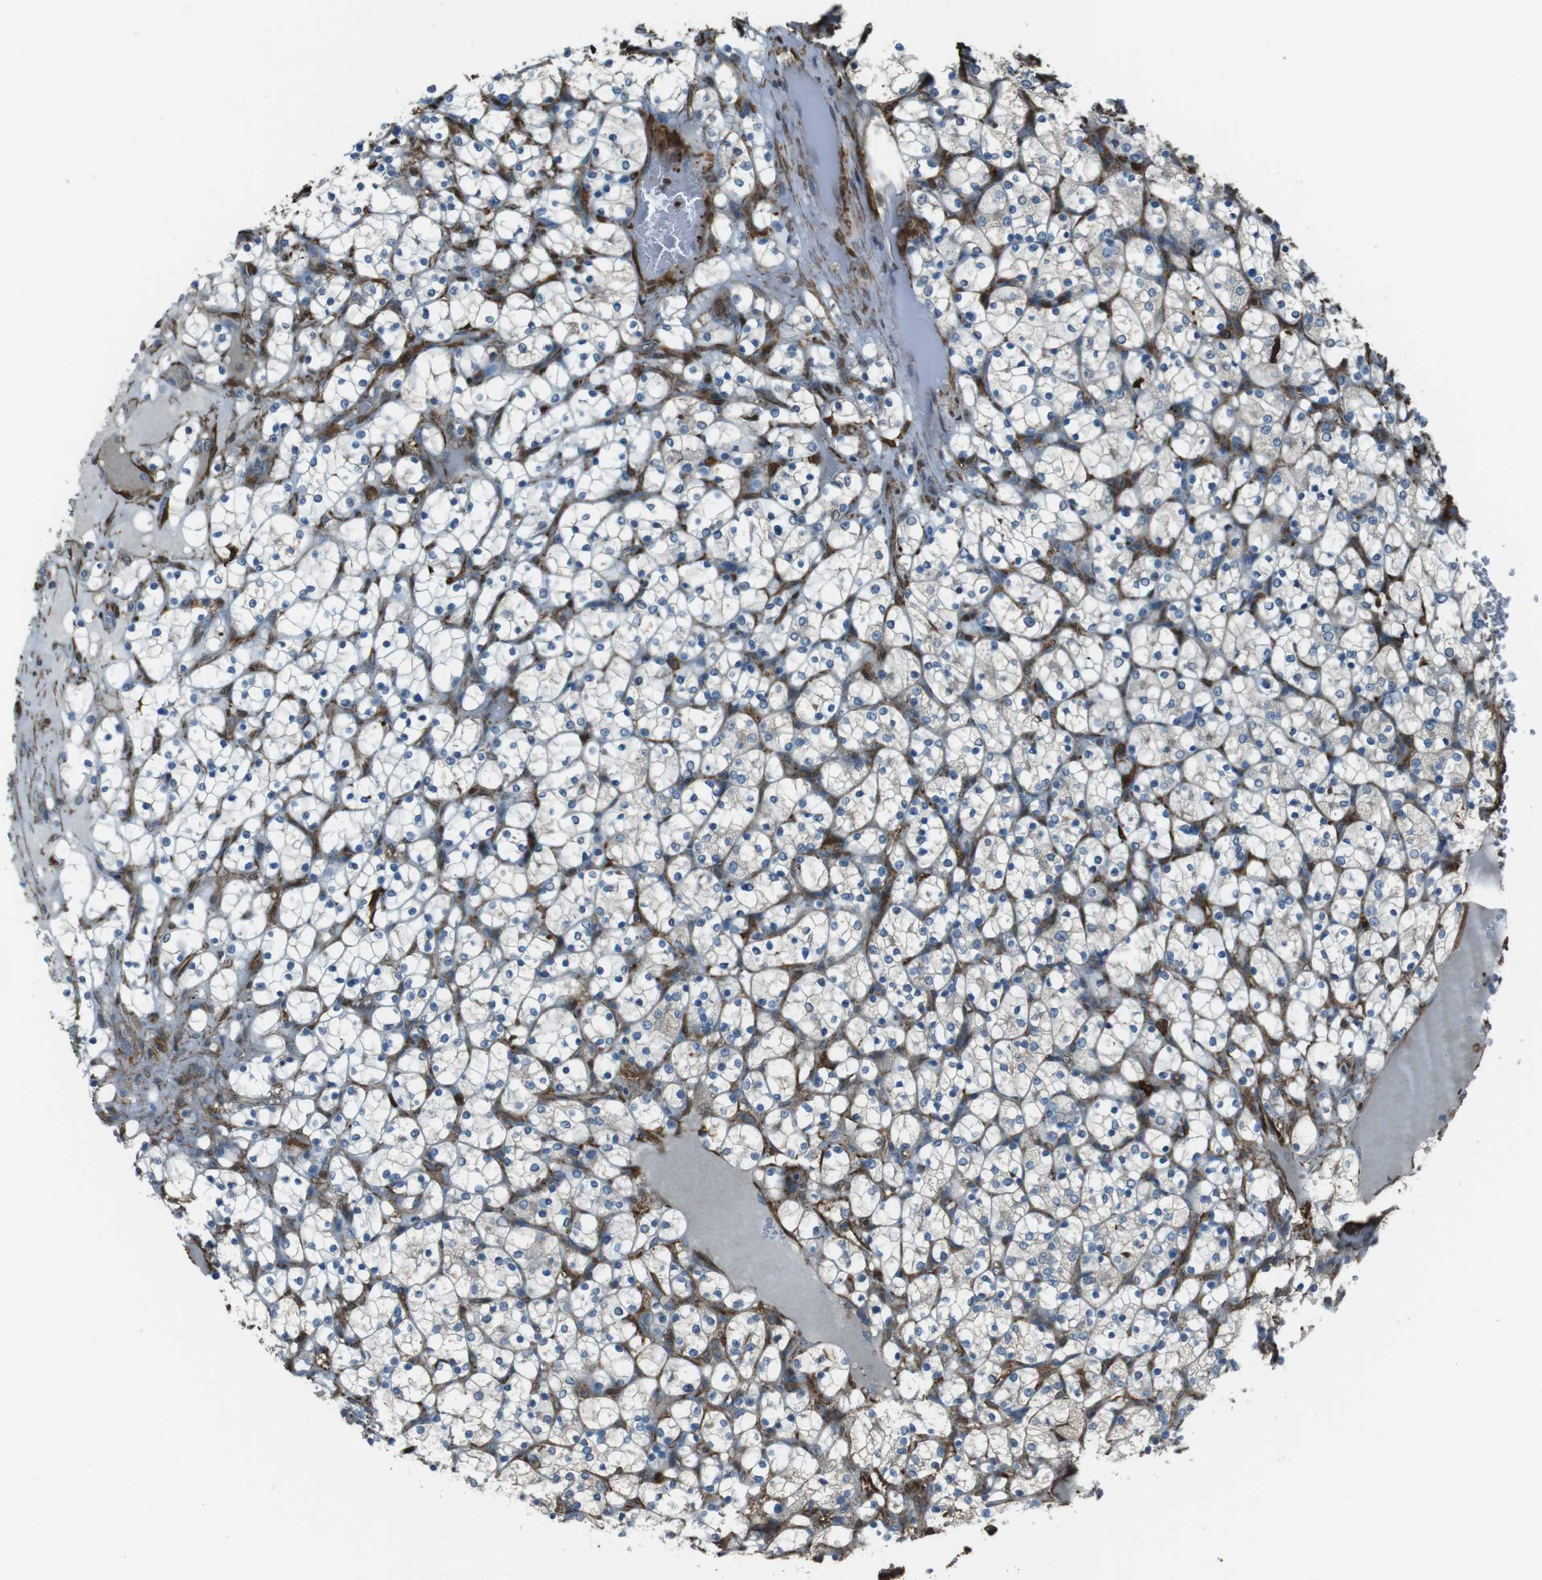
{"staining": {"intensity": "negative", "quantity": "none", "location": "none"}, "tissue": "renal cancer", "cell_type": "Tumor cells", "image_type": "cancer", "snomed": [{"axis": "morphology", "description": "Adenocarcinoma, NOS"}, {"axis": "topography", "description": "Kidney"}], "caption": "High power microscopy photomicrograph of an immunohistochemistry (IHC) histopathology image of renal cancer (adenocarcinoma), revealing no significant expression in tumor cells. (DAB (3,3'-diaminobenzidine) immunohistochemistry with hematoxylin counter stain).", "gene": "SFT2D1", "patient": {"sex": "female", "age": 69}}